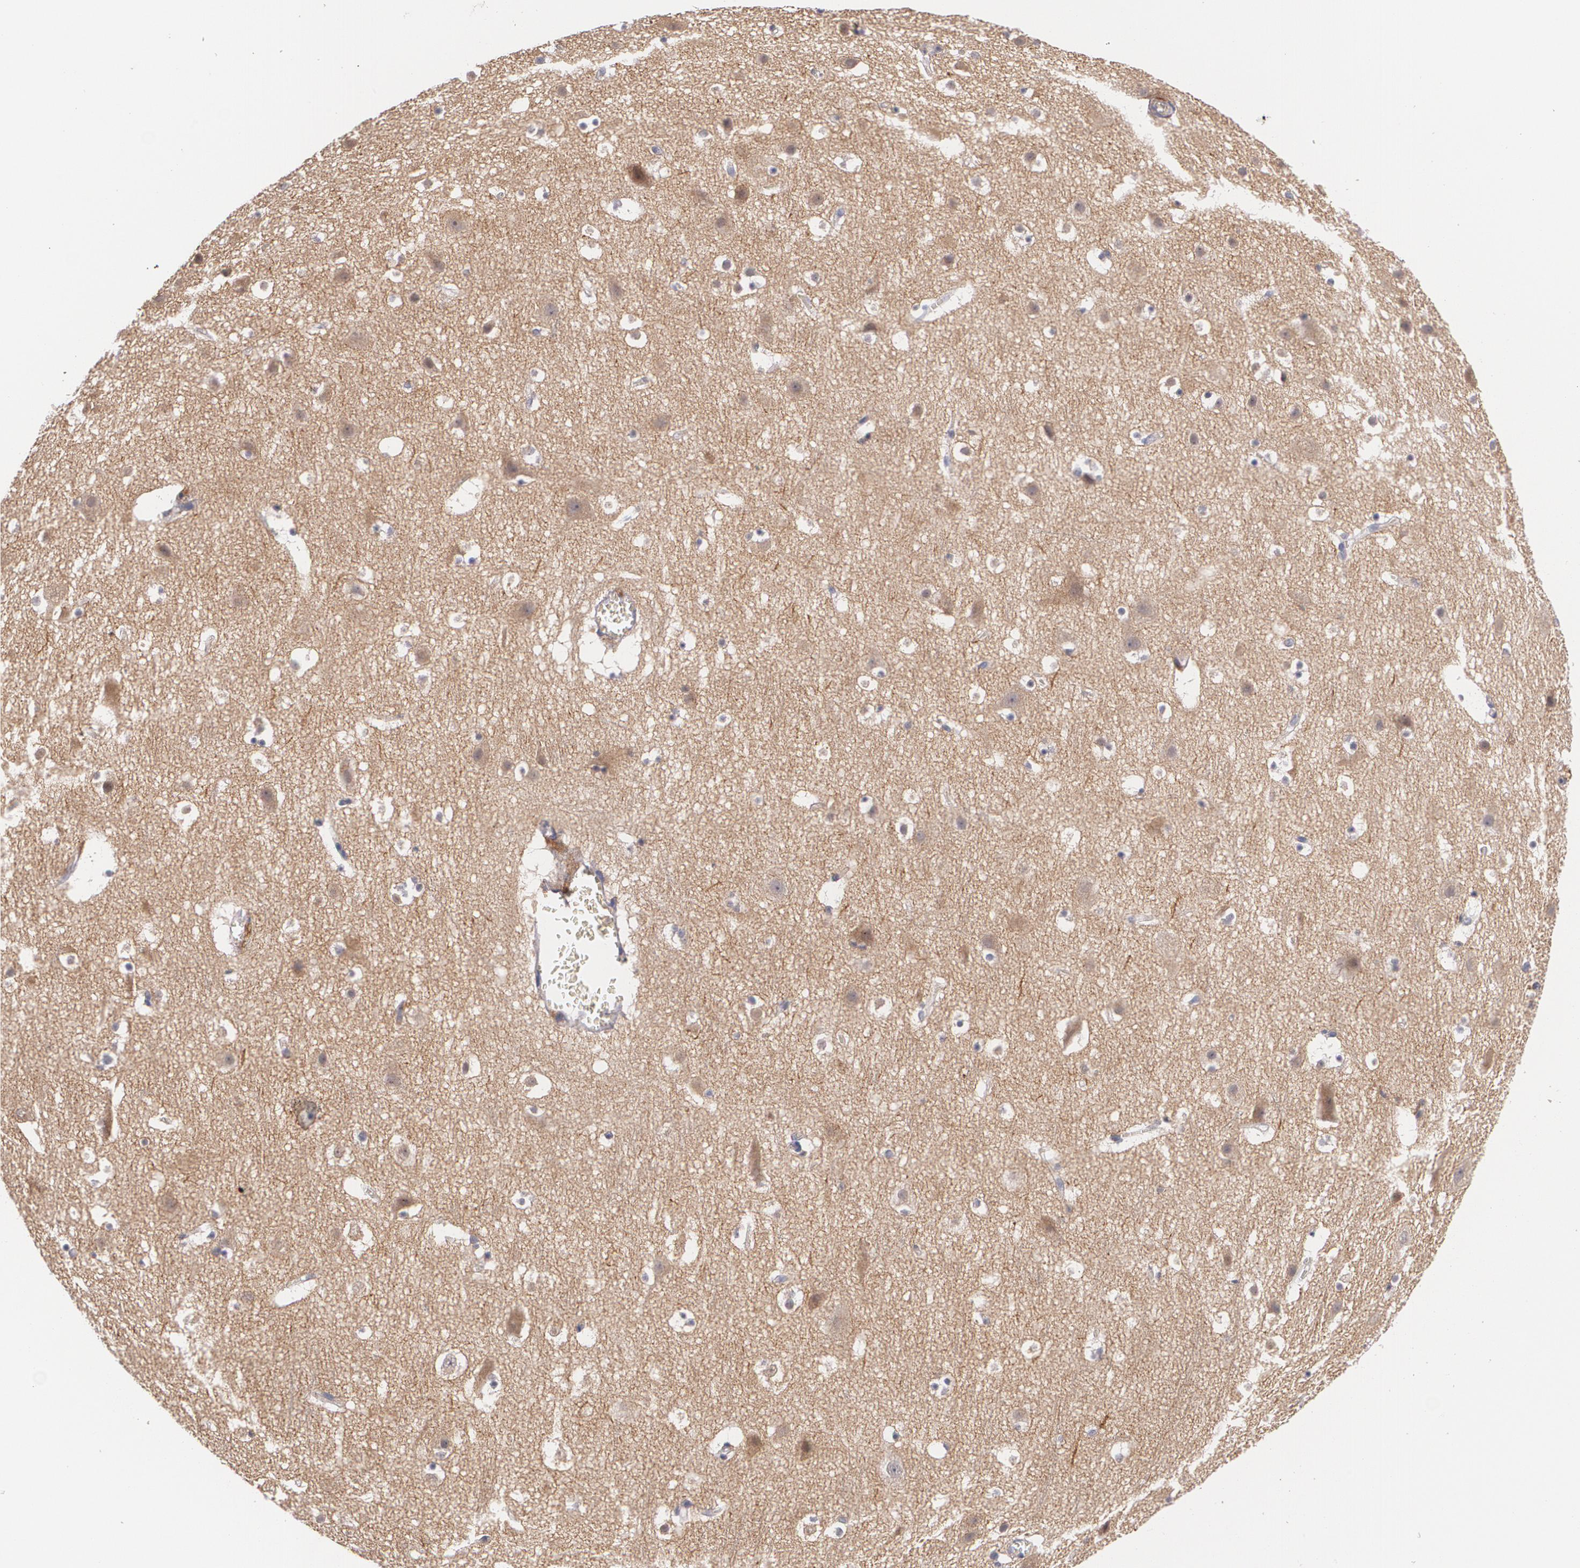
{"staining": {"intensity": "negative", "quantity": "none", "location": "none"}, "tissue": "cerebral cortex", "cell_type": "Endothelial cells", "image_type": "normal", "snomed": [{"axis": "morphology", "description": "Normal tissue, NOS"}, {"axis": "topography", "description": "Cerebral cortex"}], "caption": "IHC image of benign human cerebral cortex stained for a protein (brown), which exhibits no staining in endothelial cells.", "gene": "IFNGR2", "patient": {"sex": "male", "age": 45}}